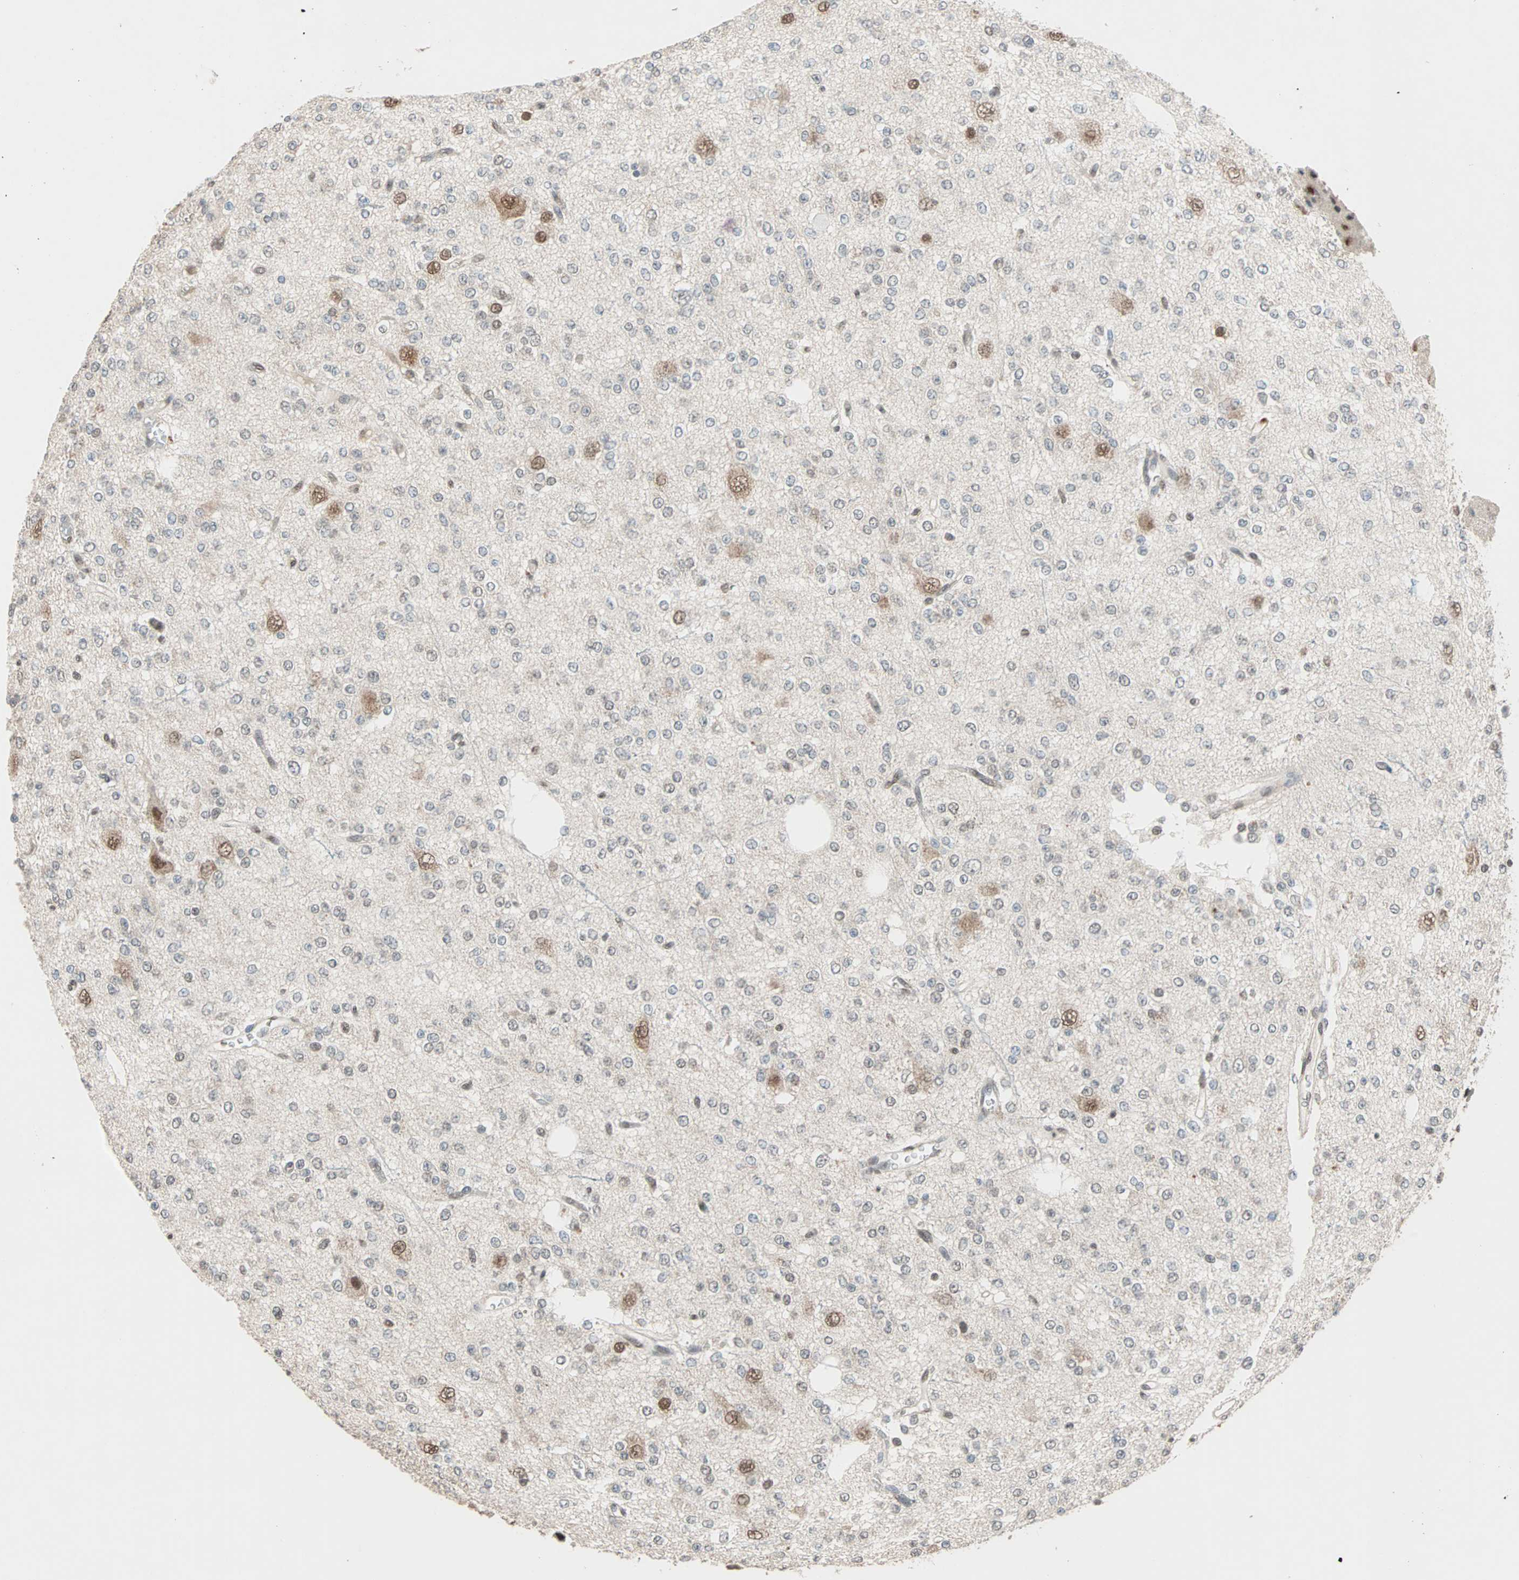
{"staining": {"intensity": "moderate", "quantity": "<25%", "location": "nuclear"}, "tissue": "glioma", "cell_type": "Tumor cells", "image_type": "cancer", "snomed": [{"axis": "morphology", "description": "Glioma, malignant, Low grade"}, {"axis": "topography", "description": "Brain"}], "caption": "Tumor cells display low levels of moderate nuclear expression in approximately <25% of cells in human malignant low-grade glioma.", "gene": "DAZAP1", "patient": {"sex": "male", "age": 38}}